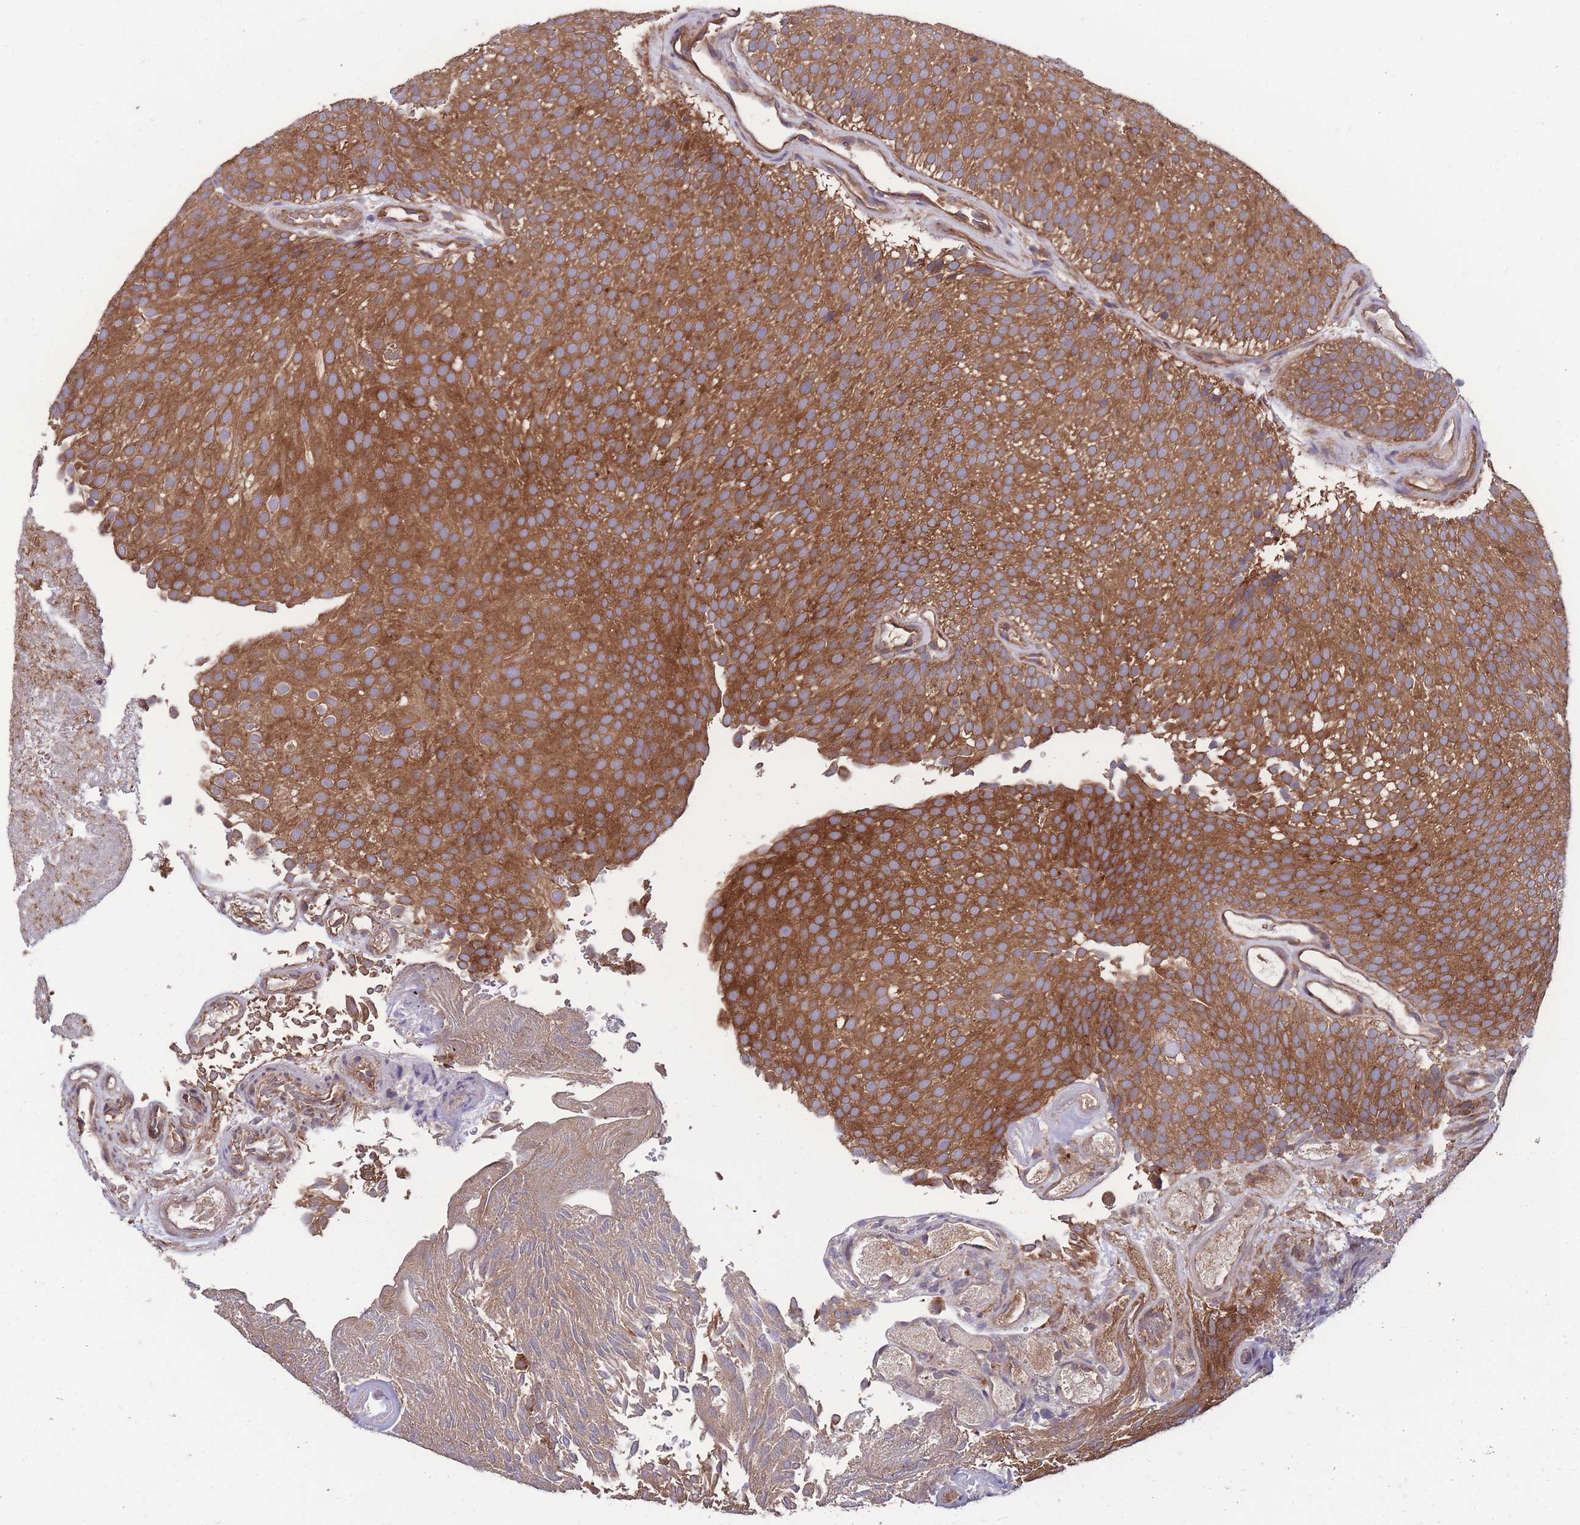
{"staining": {"intensity": "strong", "quantity": ">75%", "location": "cytoplasmic/membranous"}, "tissue": "urothelial cancer", "cell_type": "Tumor cells", "image_type": "cancer", "snomed": [{"axis": "morphology", "description": "Urothelial carcinoma, Low grade"}, {"axis": "topography", "description": "Urinary bladder"}], "caption": "Strong cytoplasmic/membranous protein expression is present in about >75% of tumor cells in urothelial cancer.", "gene": "ZPR1", "patient": {"sex": "male", "age": 78}}